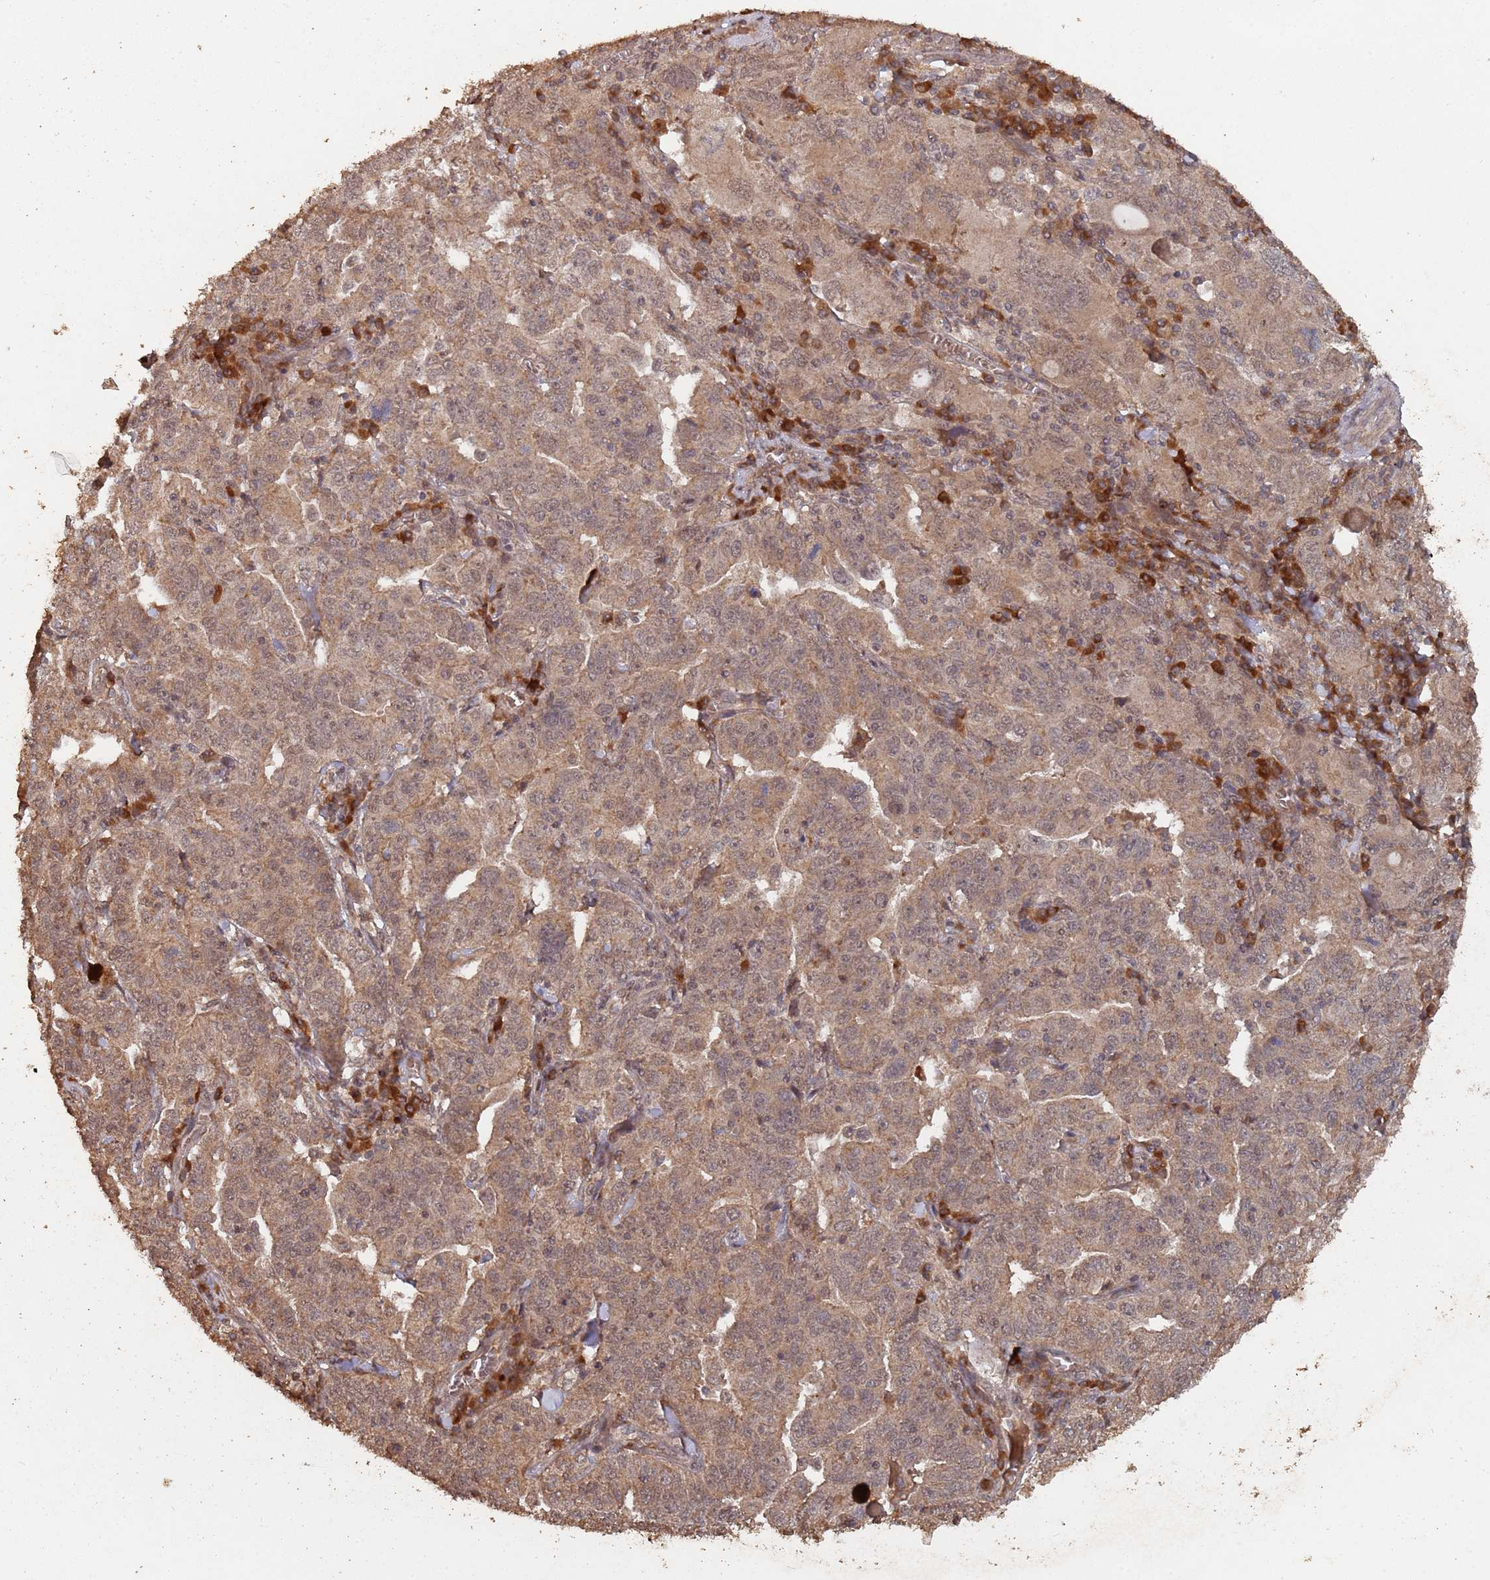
{"staining": {"intensity": "moderate", "quantity": ">75%", "location": "cytoplasmic/membranous"}, "tissue": "ovarian cancer", "cell_type": "Tumor cells", "image_type": "cancer", "snomed": [{"axis": "morphology", "description": "Carcinoma, endometroid"}, {"axis": "topography", "description": "Ovary"}], "caption": "Immunohistochemical staining of ovarian cancer (endometroid carcinoma) displays medium levels of moderate cytoplasmic/membranous protein staining in approximately >75% of tumor cells. (brown staining indicates protein expression, while blue staining denotes nuclei).", "gene": "FRAT1", "patient": {"sex": "female", "age": 62}}